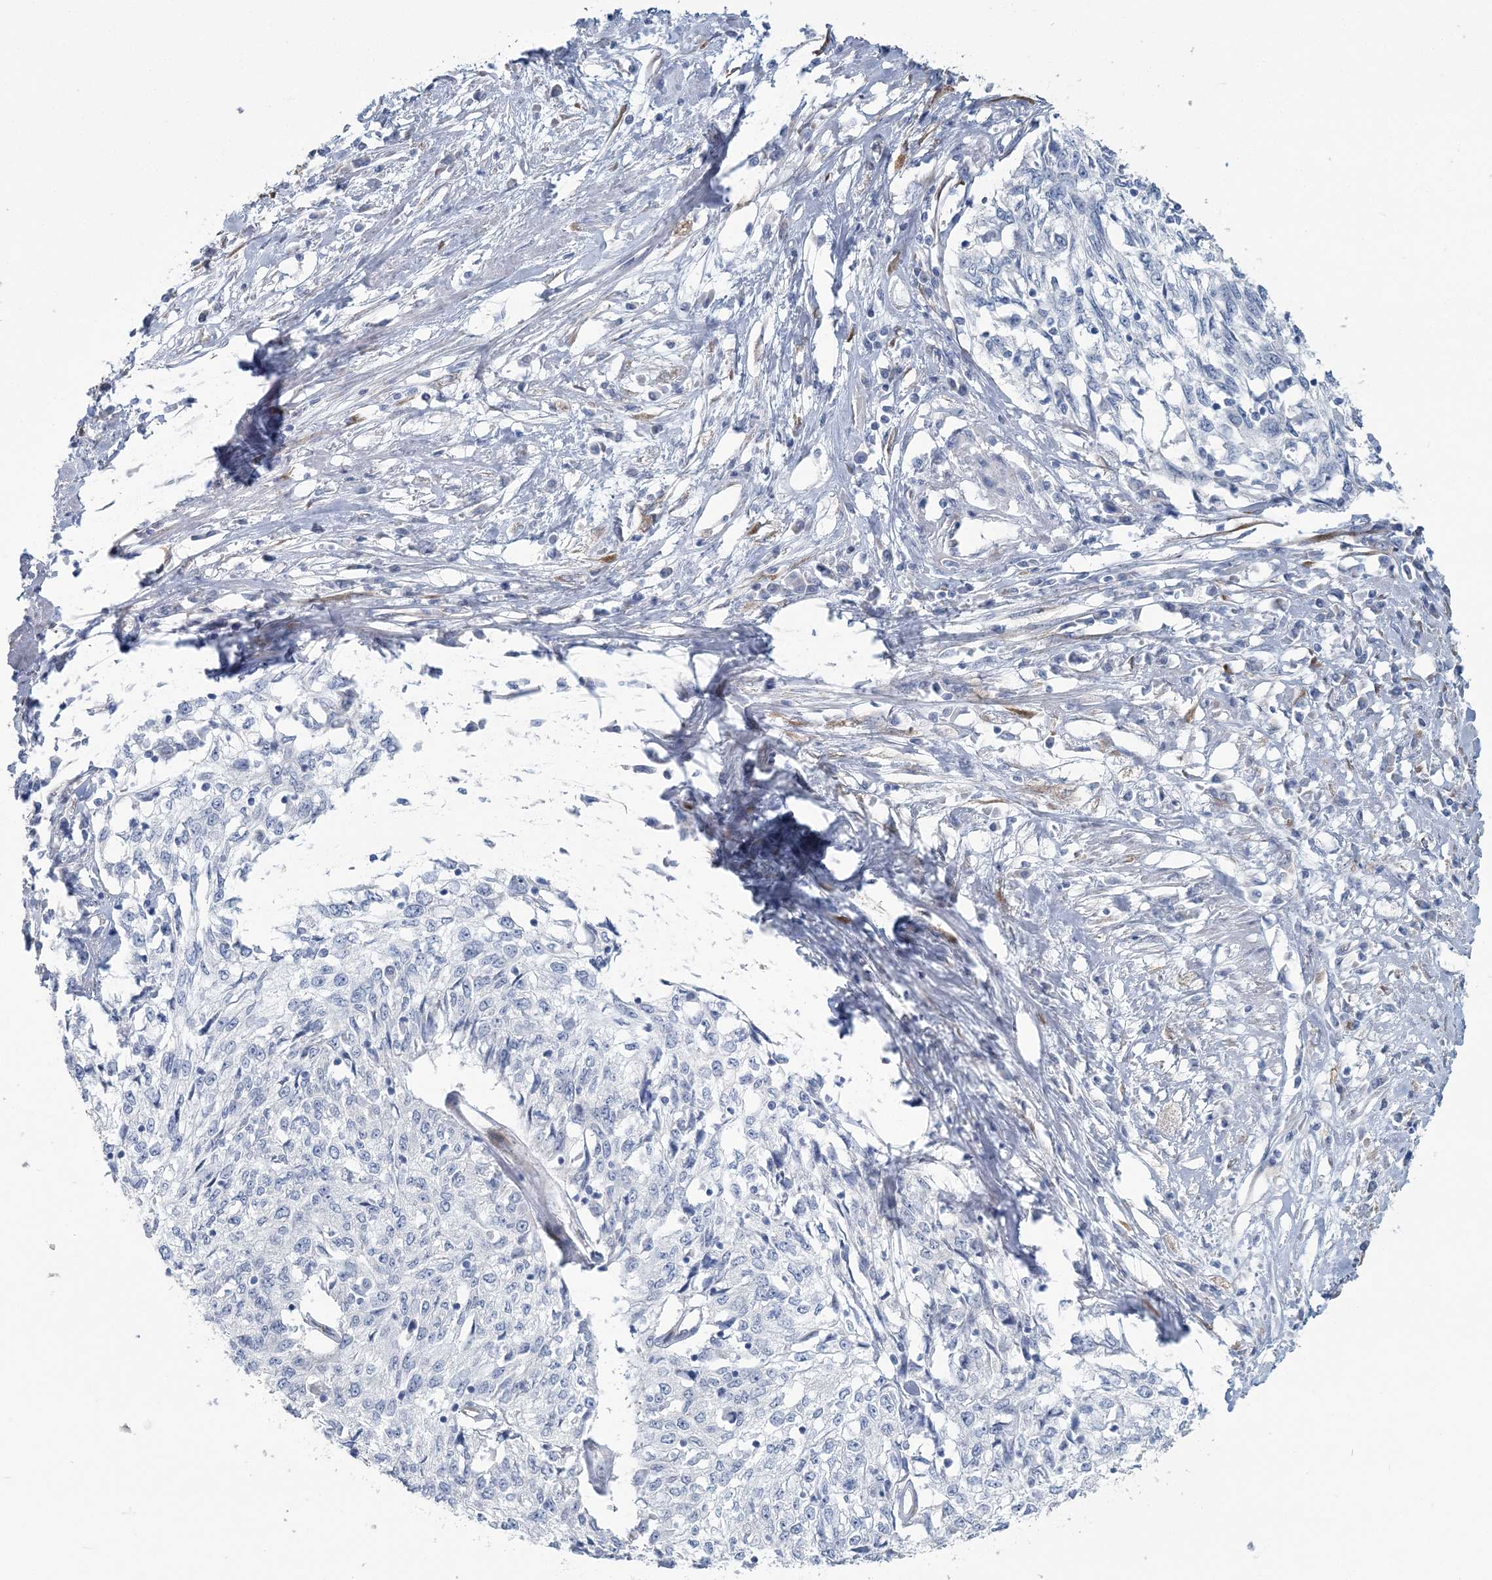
{"staining": {"intensity": "negative", "quantity": "none", "location": "none"}, "tissue": "cervical cancer", "cell_type": "Tumor cells", "image_type": "cancer", "snomed": [{"axis": "morphology", "description": "Squamous cell carcinoma, NOS"}, {"axis": "topography", "description": "Cervix"}], "caption": "Tumor cells are negative for protein expression in human cervical cancer.", "gene": "CMBL", "patient": {"sex": "female", "age": 57}}